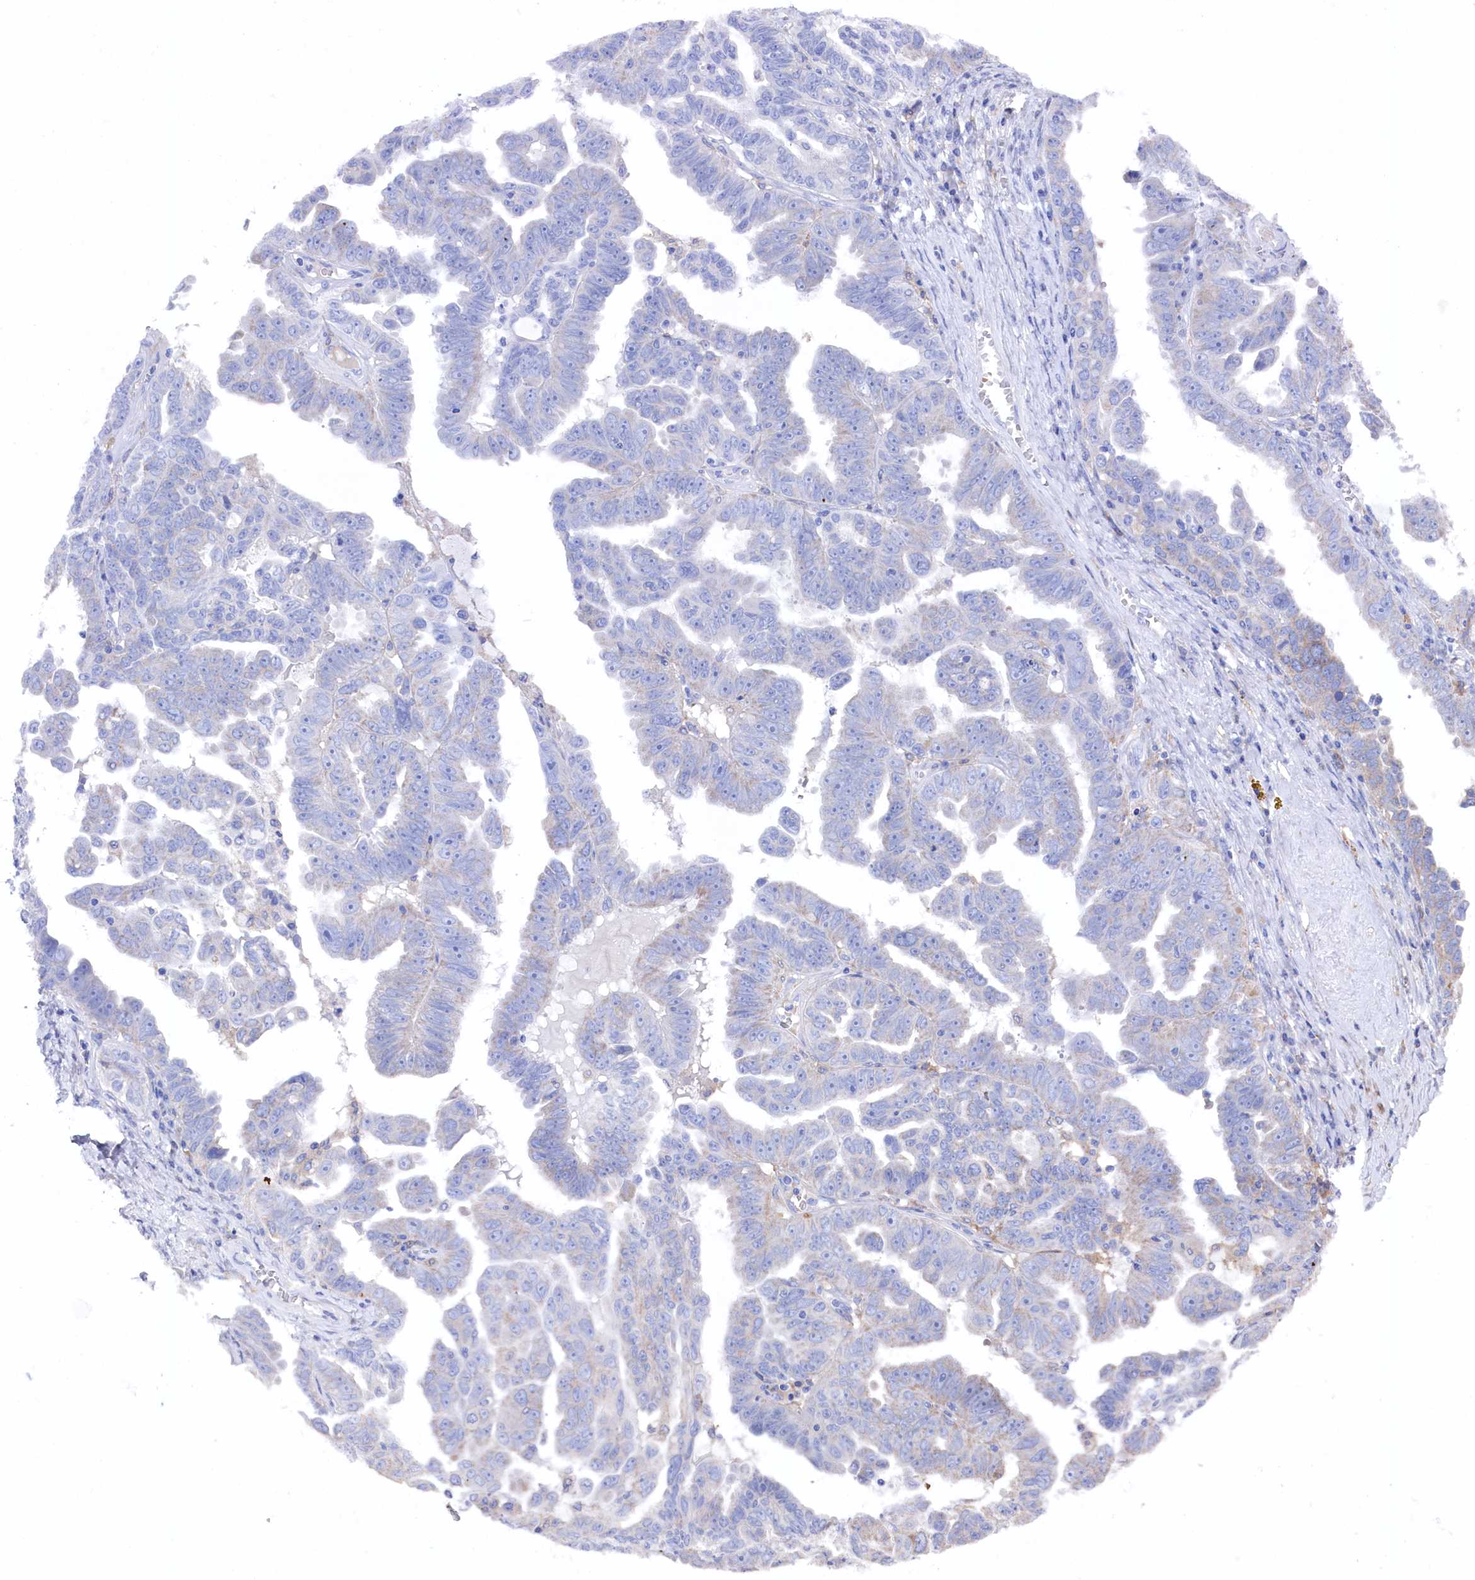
{"staining": {"intensity": "negative", "quantity": "none", "location": "none"}, "tissue": "ovarian cancer", "cell_type": "Tumor cells", "image_type": "cancer", "snomed": [{"axis": "morphology", "description": "Carcinoma, endometroid"}, {"axis": "topography", "description": "Ovary"}], "caption": "Immunohistochemistry (IHC) image of ovarian endometroid carcinoma stained for a protein (brown), which demonstrates no staining in tumor cells.", "gene": "C12orf73", "patient": {"sex": "female", "age": 62}}